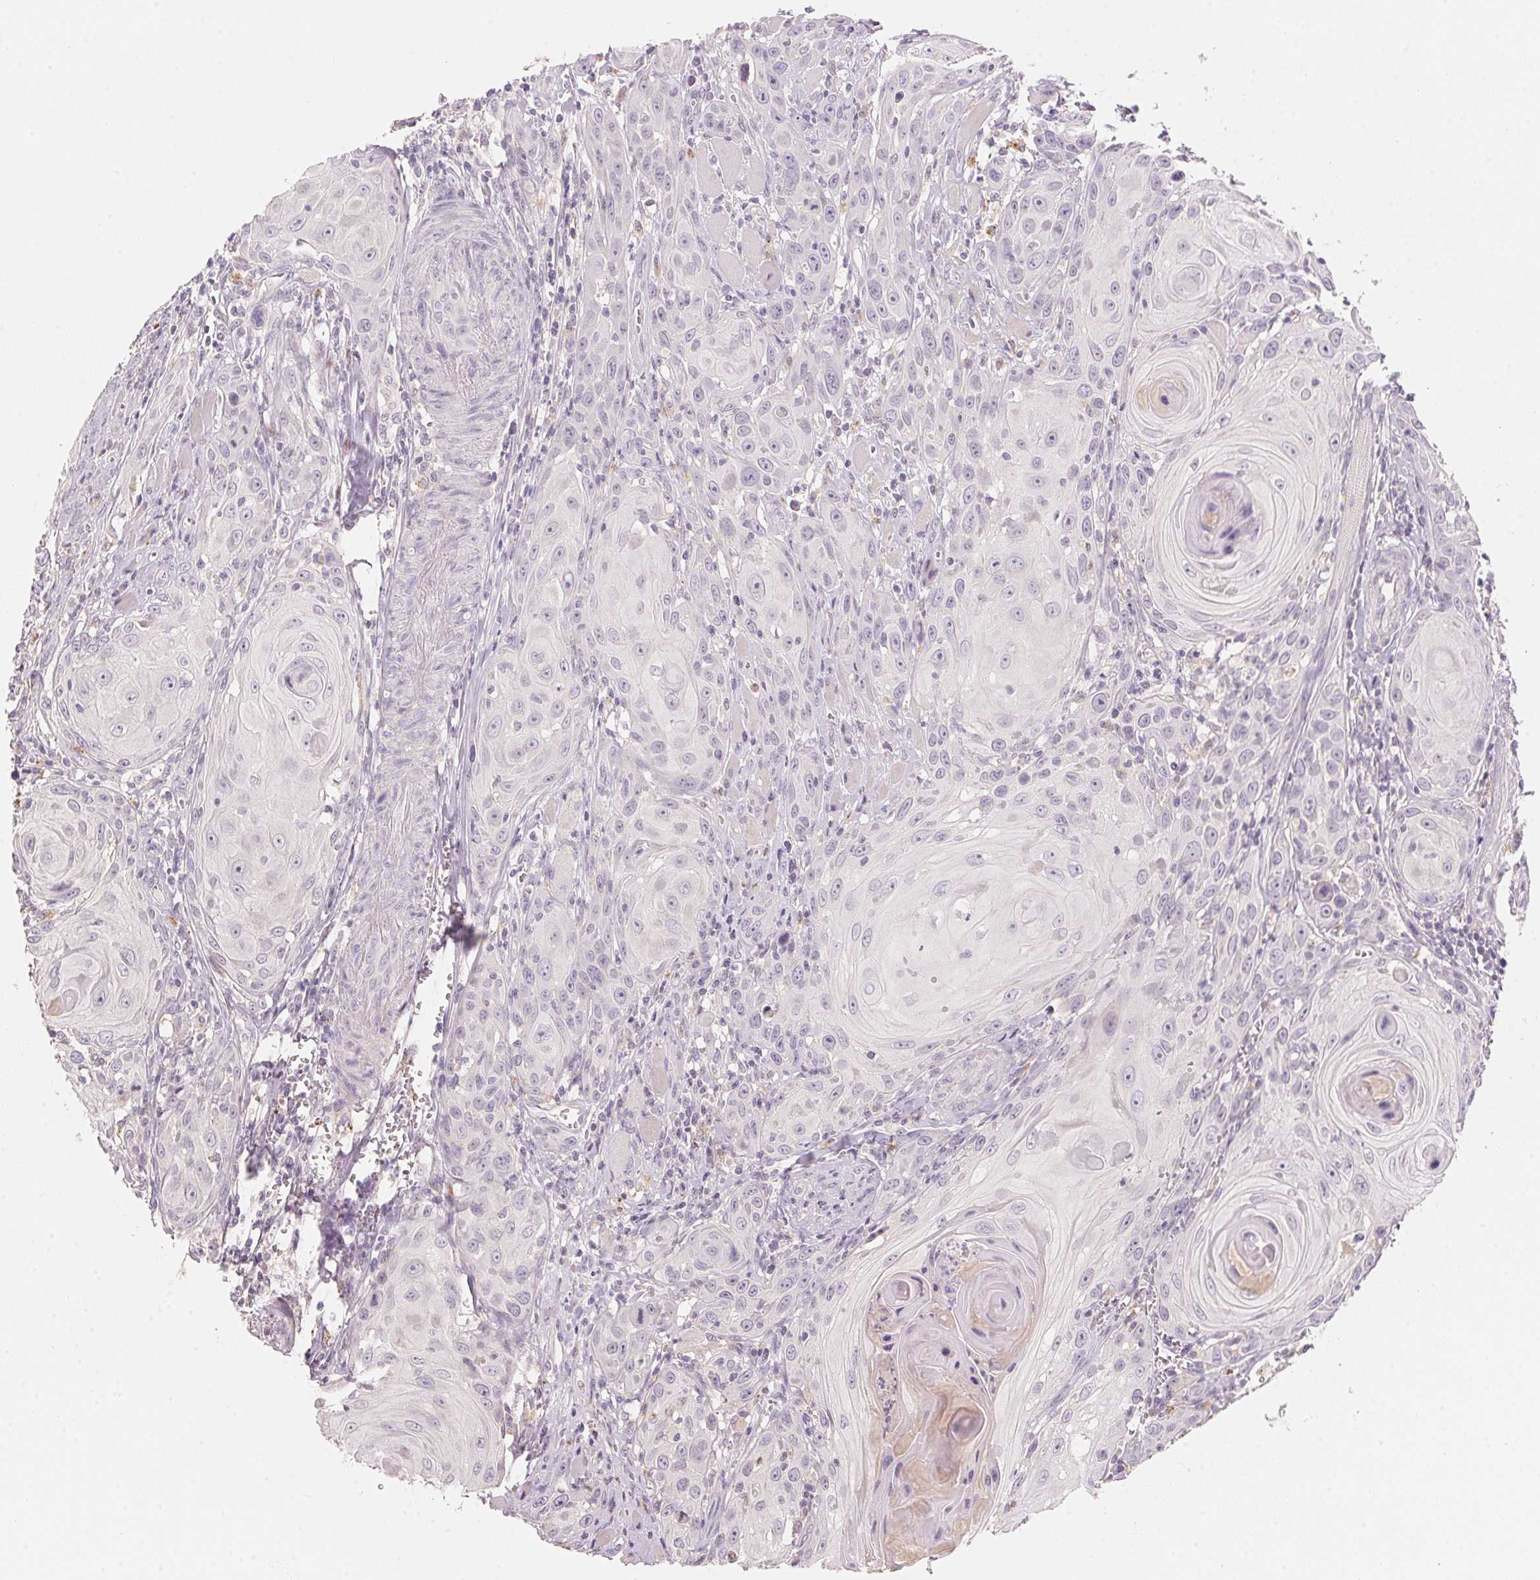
{"staining": {"intensity": "negative", "quantity": "none", "location": "none"}, "tissue": "head and neck cancer", "cell_type": "Tumor cells", "image_type": "cancer", "snomed": [{"axis": "morphology", "description": "Squamous cell carcinoma, NOS"}, {"axis": "topography", "description": "Head-Neck"}], "caption": "An image of head and neck cancer (squamous cell carcinoma) stained for a protein displays no brown staining in tumor cells.", "gene": "TREH", "patient": {"sex": "female", "age": 80}}